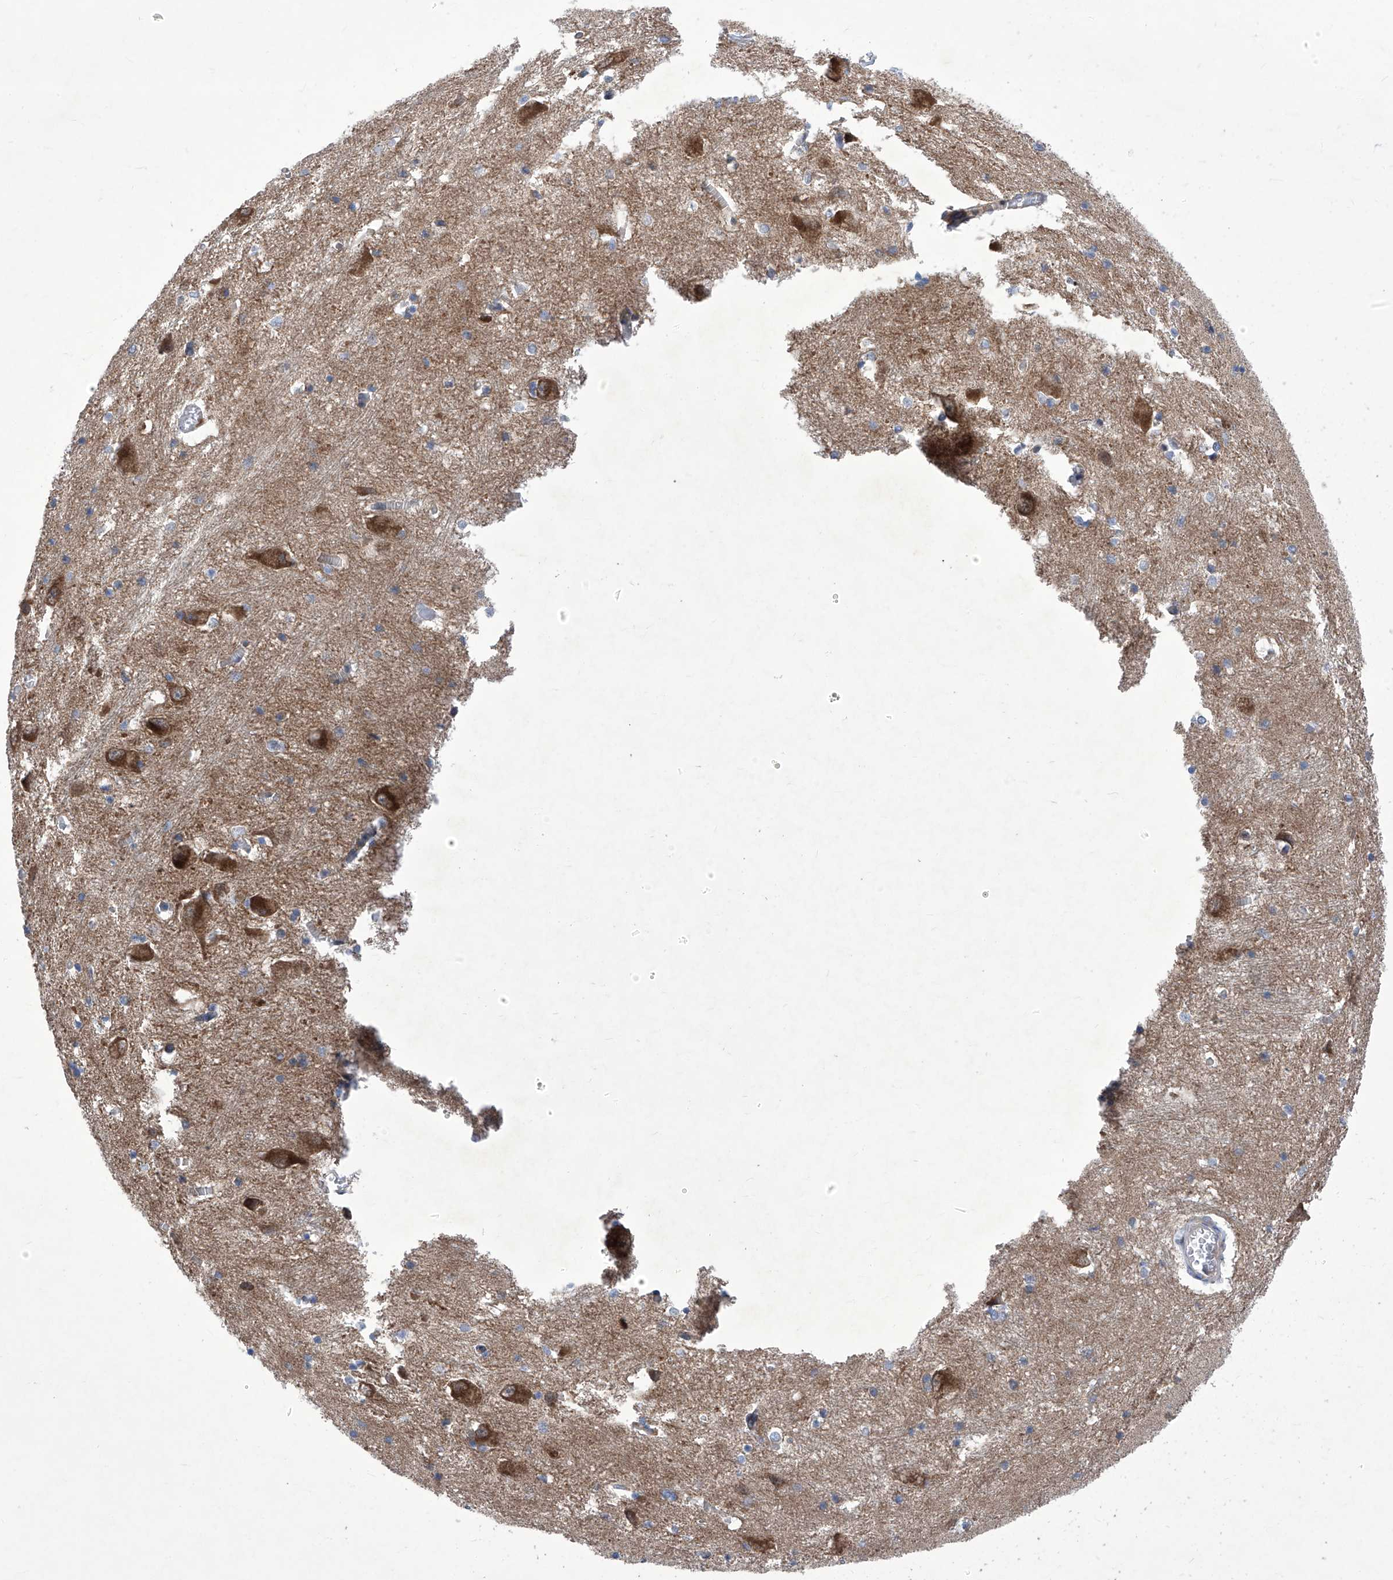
{"staining": {"intensity": "weak", "quantity": "<25%", "location": "cytoplasmic/membranous"}, "tissue": "caudate", "cell_type": "Glial cells", "image_type": "normal", "snomed": [{"axis": "morphology", "description": "Normal tissue, NOS"}, {"axis": "topography", "description": "Lateral ventricle wall"}], "caption": "Micrograph shows no significant protein expression in glial cells of unremarkable caudate. The staining was performed using DAB to visualize the protein expression in brown, while the nuclei were stained in blue with hematoxylin (Magnification: 20x).", "gene": "KTI12", "patient": {"sex": "male", "age": 37}}